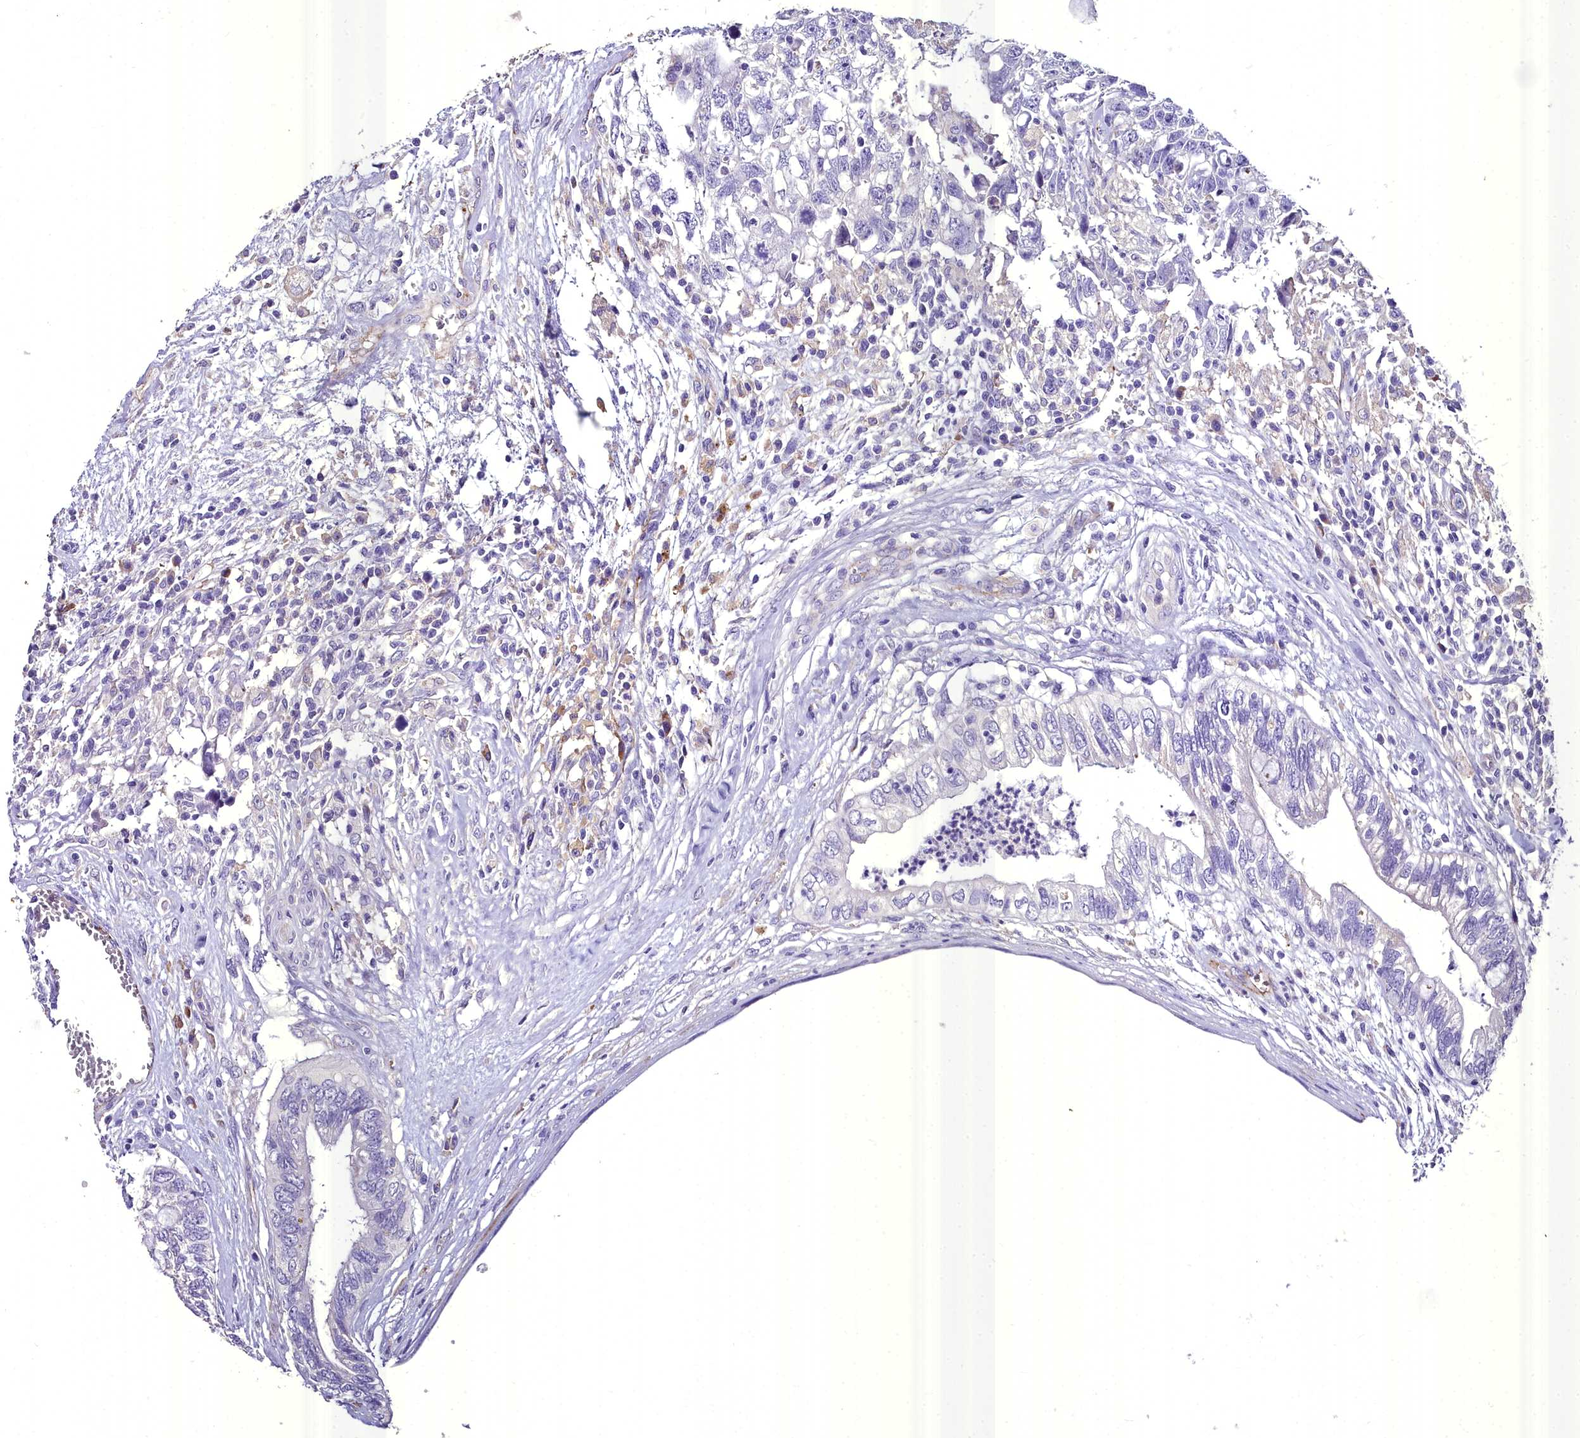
{"staining": {"intensity": "negative", "quantity": "none", "location": "none"}, "tissue": "testis cancer", "cell_type": "Tumor cells", "image_type": "cancer", "snomed": [{"axis": "morphology", "description": "Seminoma, NOS"}, {"axis": "morphology", "description": "Carcinoma, Embryonal, NOS"}, {"axis": "topography", "description": "Testis"}], "caption": "Tumor cells are negative for protein expression in human testis cancer (seminoma).", "gene": "MS4A18", "patient": {"sex": "male", "age": 29}}